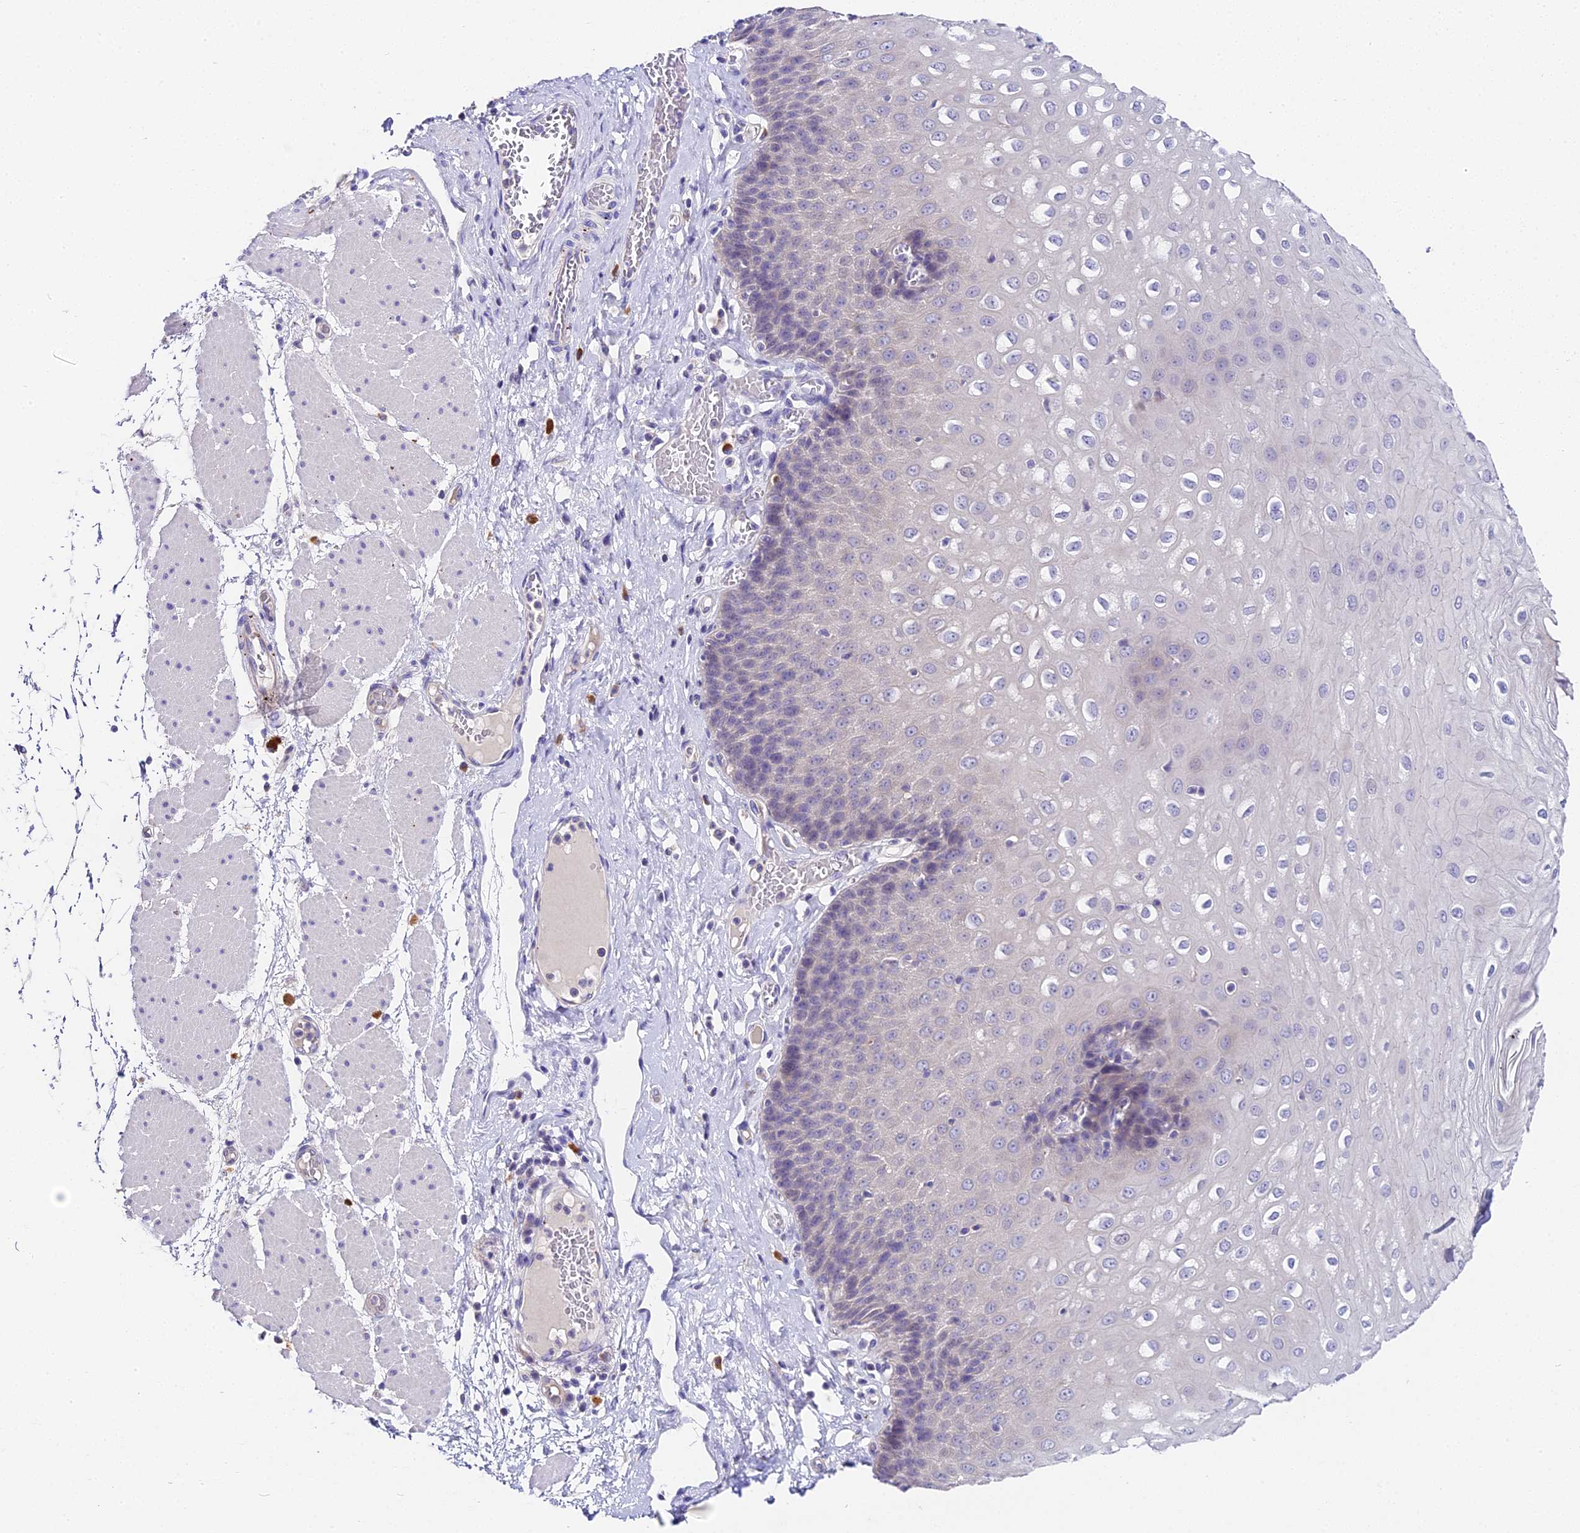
{"staining": {"intensity": "negative", "quantity": "none", "location": "none"}, "tissue": "esophagus", "cell_type": "Squamous epithelial cells", "image_type": "normal", "snomed": [{"axis": "morphology", "description": "Normal tissue, NOS"}, {"axis": "topography", "description": "Esophagus"}], "caption": "Esophagus was stained to show a protein in brown. There is no significant expression in squamous epithelial cells. Nuclei are stained in blue.", "gene": "LYPD6", "patient": {"sex": "male", "age": 60}}